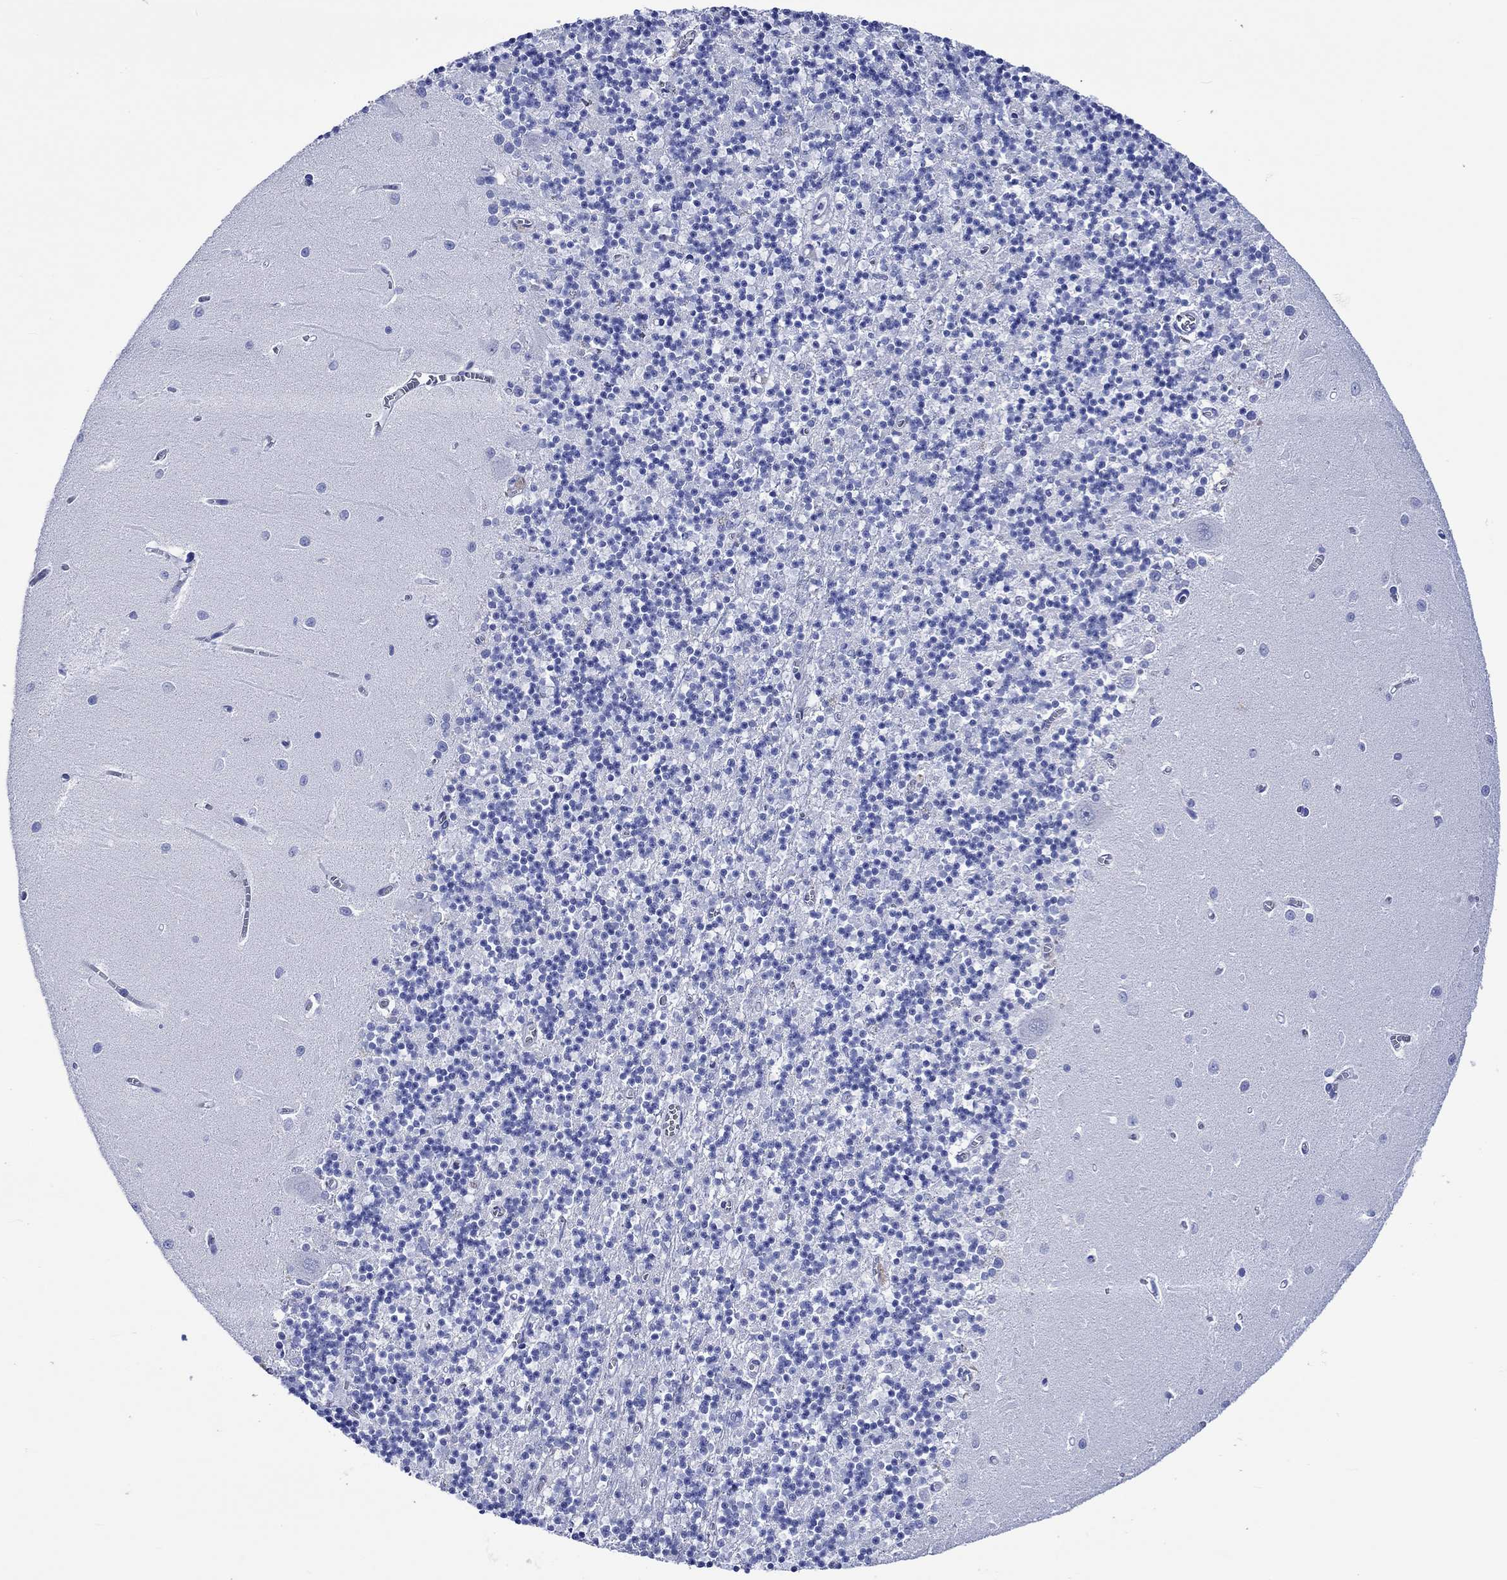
{"staining": {"intensity": "negative", "quantity": "none", "location": "none"}, "tissue": "cerebellum", "cell_type": "Cells in granular layer", "image_type": "normal", "snomed": [{"axis": "morphology", "description": "Normal tissue, NOS"}, {"axis": "topography", "description": "Cerebellum"}], "caption": "This is a image of IHC staining of unremarkable cerebellum, which shows no staining in cells in granular layer.", "gene": "HARBI1", "patient": {"sex": "female", "age": 64}}